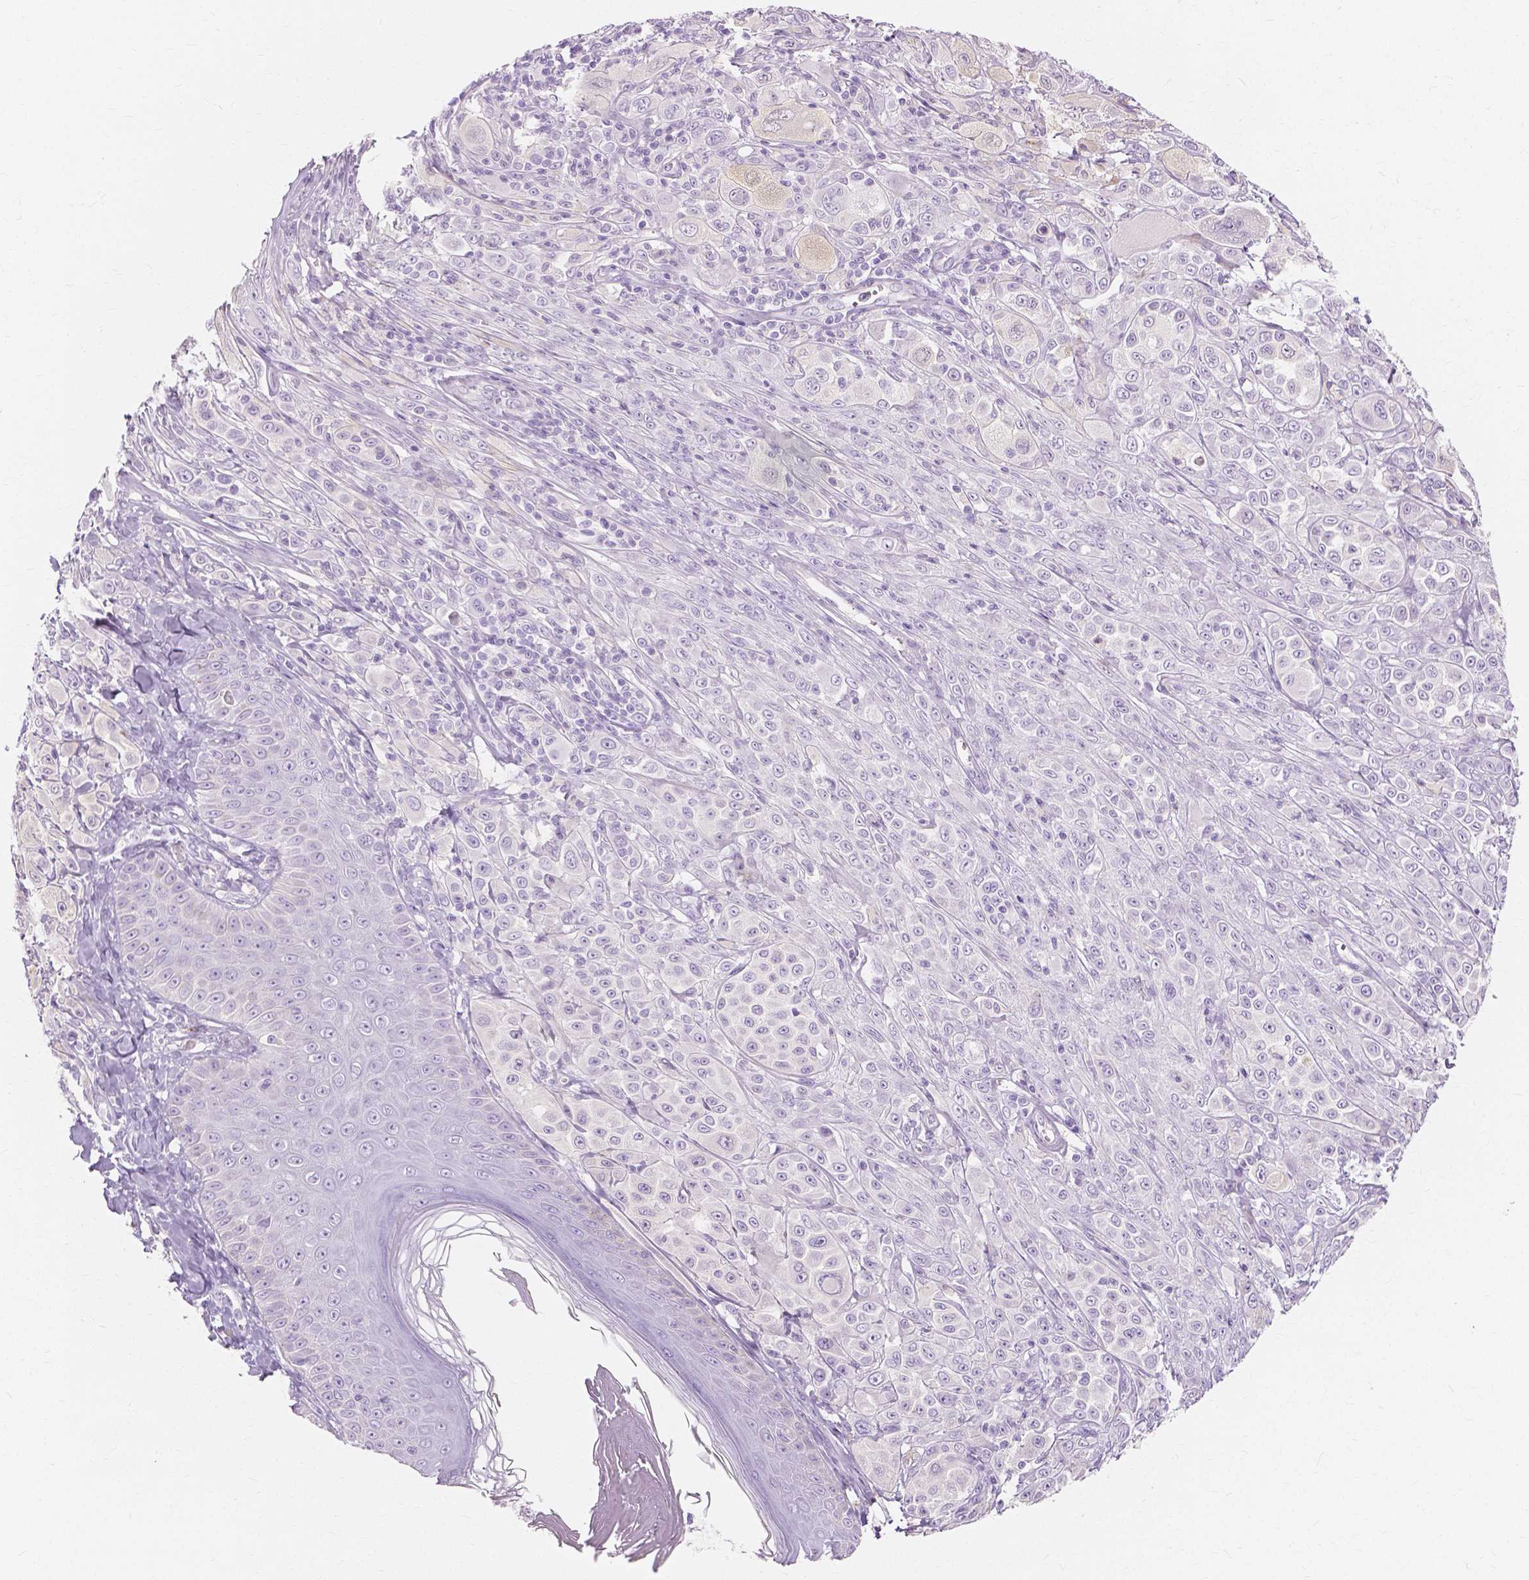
{"staining": {"intensity": "negative", "quantity": "none", "location": "none"}, "tissue": "melanoma", "cell_type": "Tumor cells", "image_type": "cancer", "snomed": [{"axis": "morphology", "description": "Malignant melanoma, NOS"}, {"axis": "topography", "description": "Skin"}], "caption": "Immunohistochemistry (IHC) photomicrograph of human melanoma stained for a protein (brown), which exhibits no expression in tumor cells. The staining is performed using DAB (3,3'-diaminobenzidine) brown chromogen with nuclei counter-stained in using hematoxylin.", "gene": "MUC12", "patient": {"sex": "male", "age": 67}}